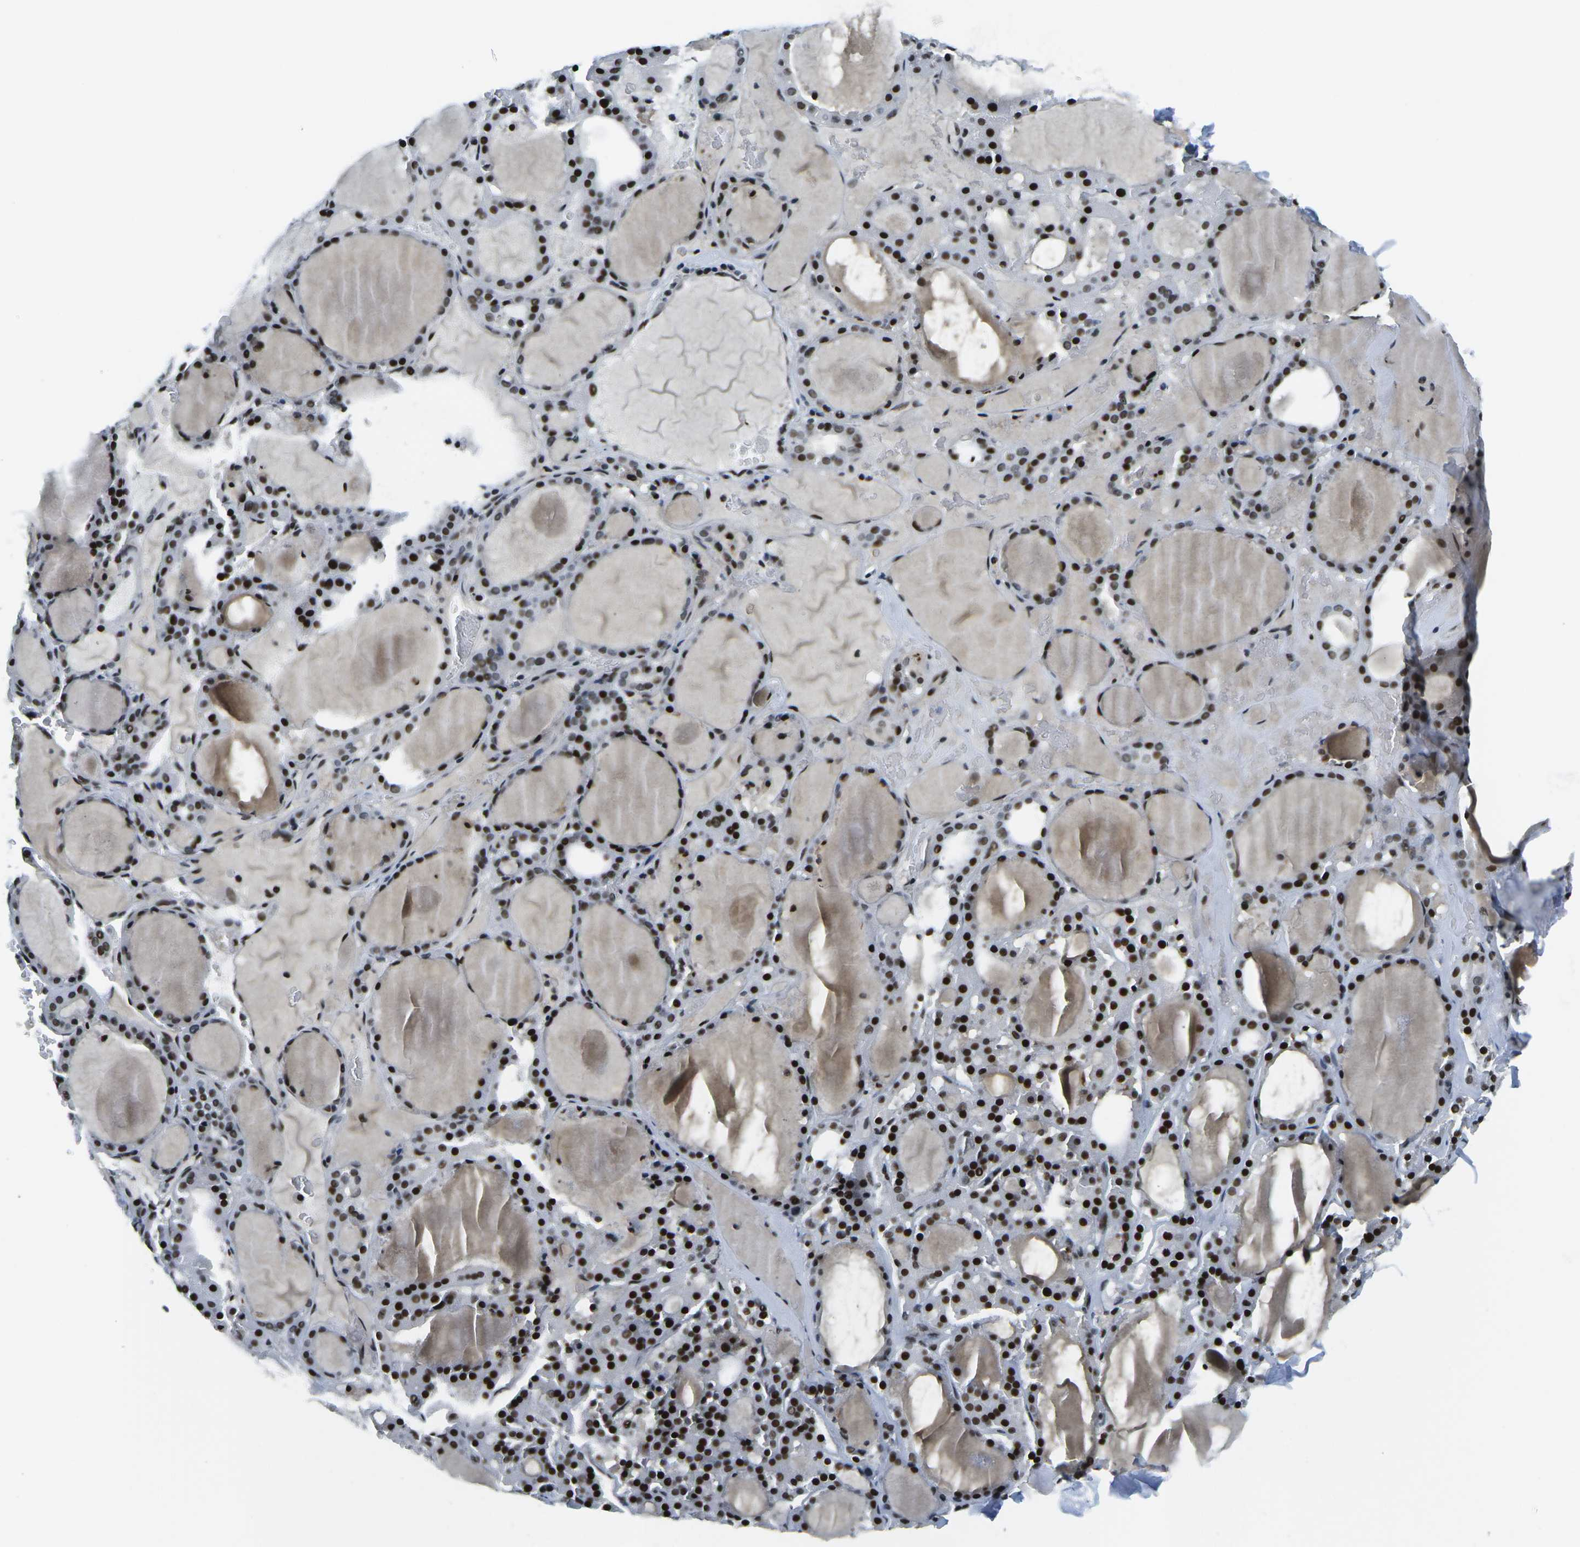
{"staining": {"intensity": "strong", "quantity": ">75%", "location": "nuclear"}, "tissue": "thyroid gland", "cell_type": "Glandular cells", "image_type": "normal", "snomed": [{"axis": "morphology", "description": "Normal tissue, NOS"}, {"axis": "morphology", "description": "Carcinoma, NOS"}, {"axis": "topography", "description": "Thyroid gland"}], "caption": "Thyroid gland stained with immunohistochemistry (IHC) reveals strong nuclear positivity in about >75% of glandular cells. The protein is stained brown, and the nuclei are stained in blue (DAB (3,3'-diaminobenzidine) IHC with brightfield microscopy, high magnification).", "gene": "PRPF8", "patient": {"sex": "female", "age": 86}}